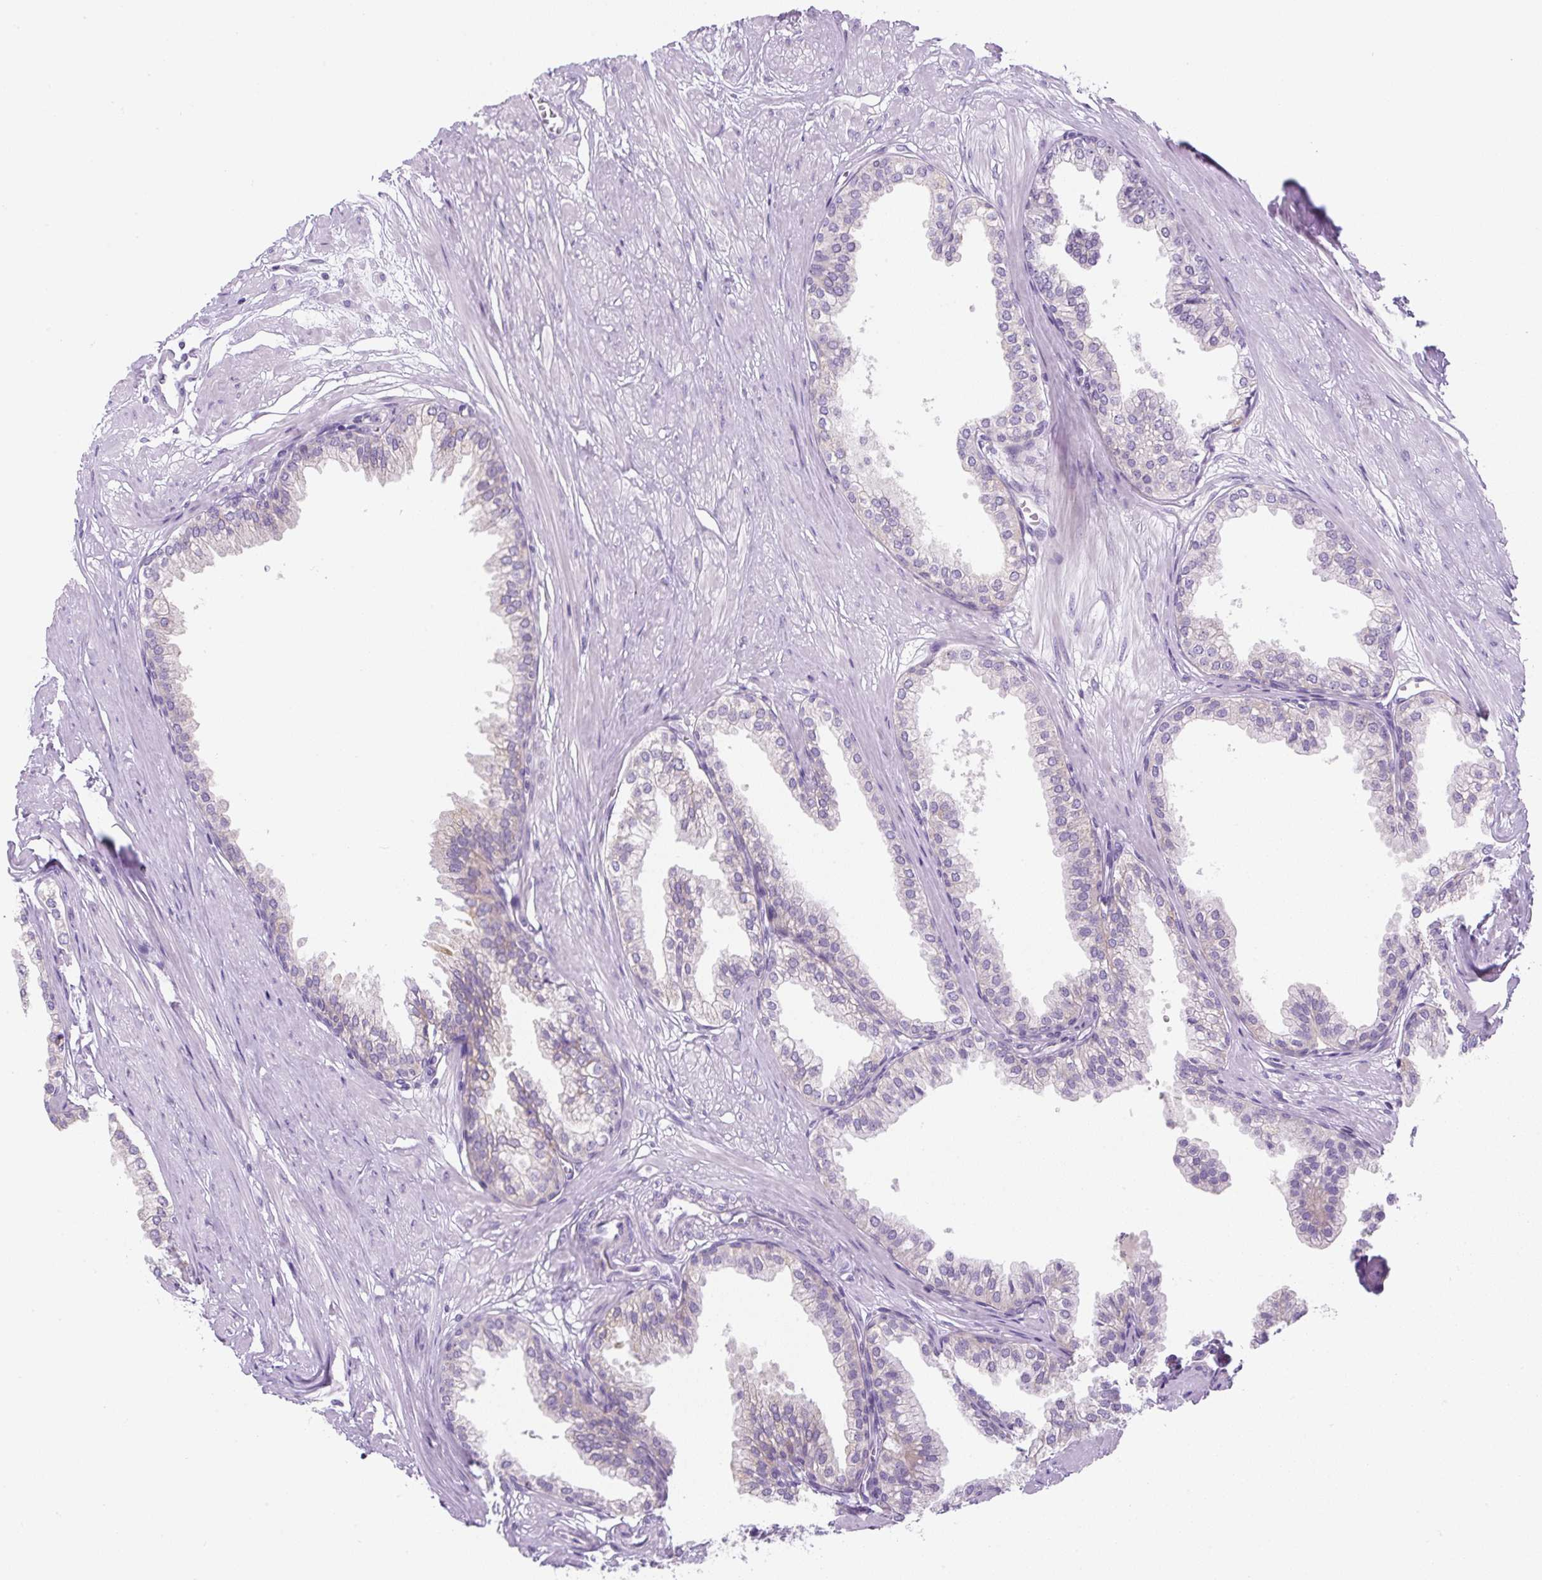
{"staining": {"intensity": "negative", "quantity": "none", "location": "none"}, "tissue": "prostate", "cell_type": "Glandular cells", "image_type": "normal", "snomed": [{"axis": "morphology", "description": "Normal tissue, NOS"}, {"axis": "topography", "description": "Prostate"}, {"axis": "topography", "description": "Peripheral nerve tissue"}], "caption": "This is an IHC histopathology image of benign human prostate. There is no staining in glandular cells.", "gene": "ADAMTS19", "patient": {"sex": "male", "age": 55}}